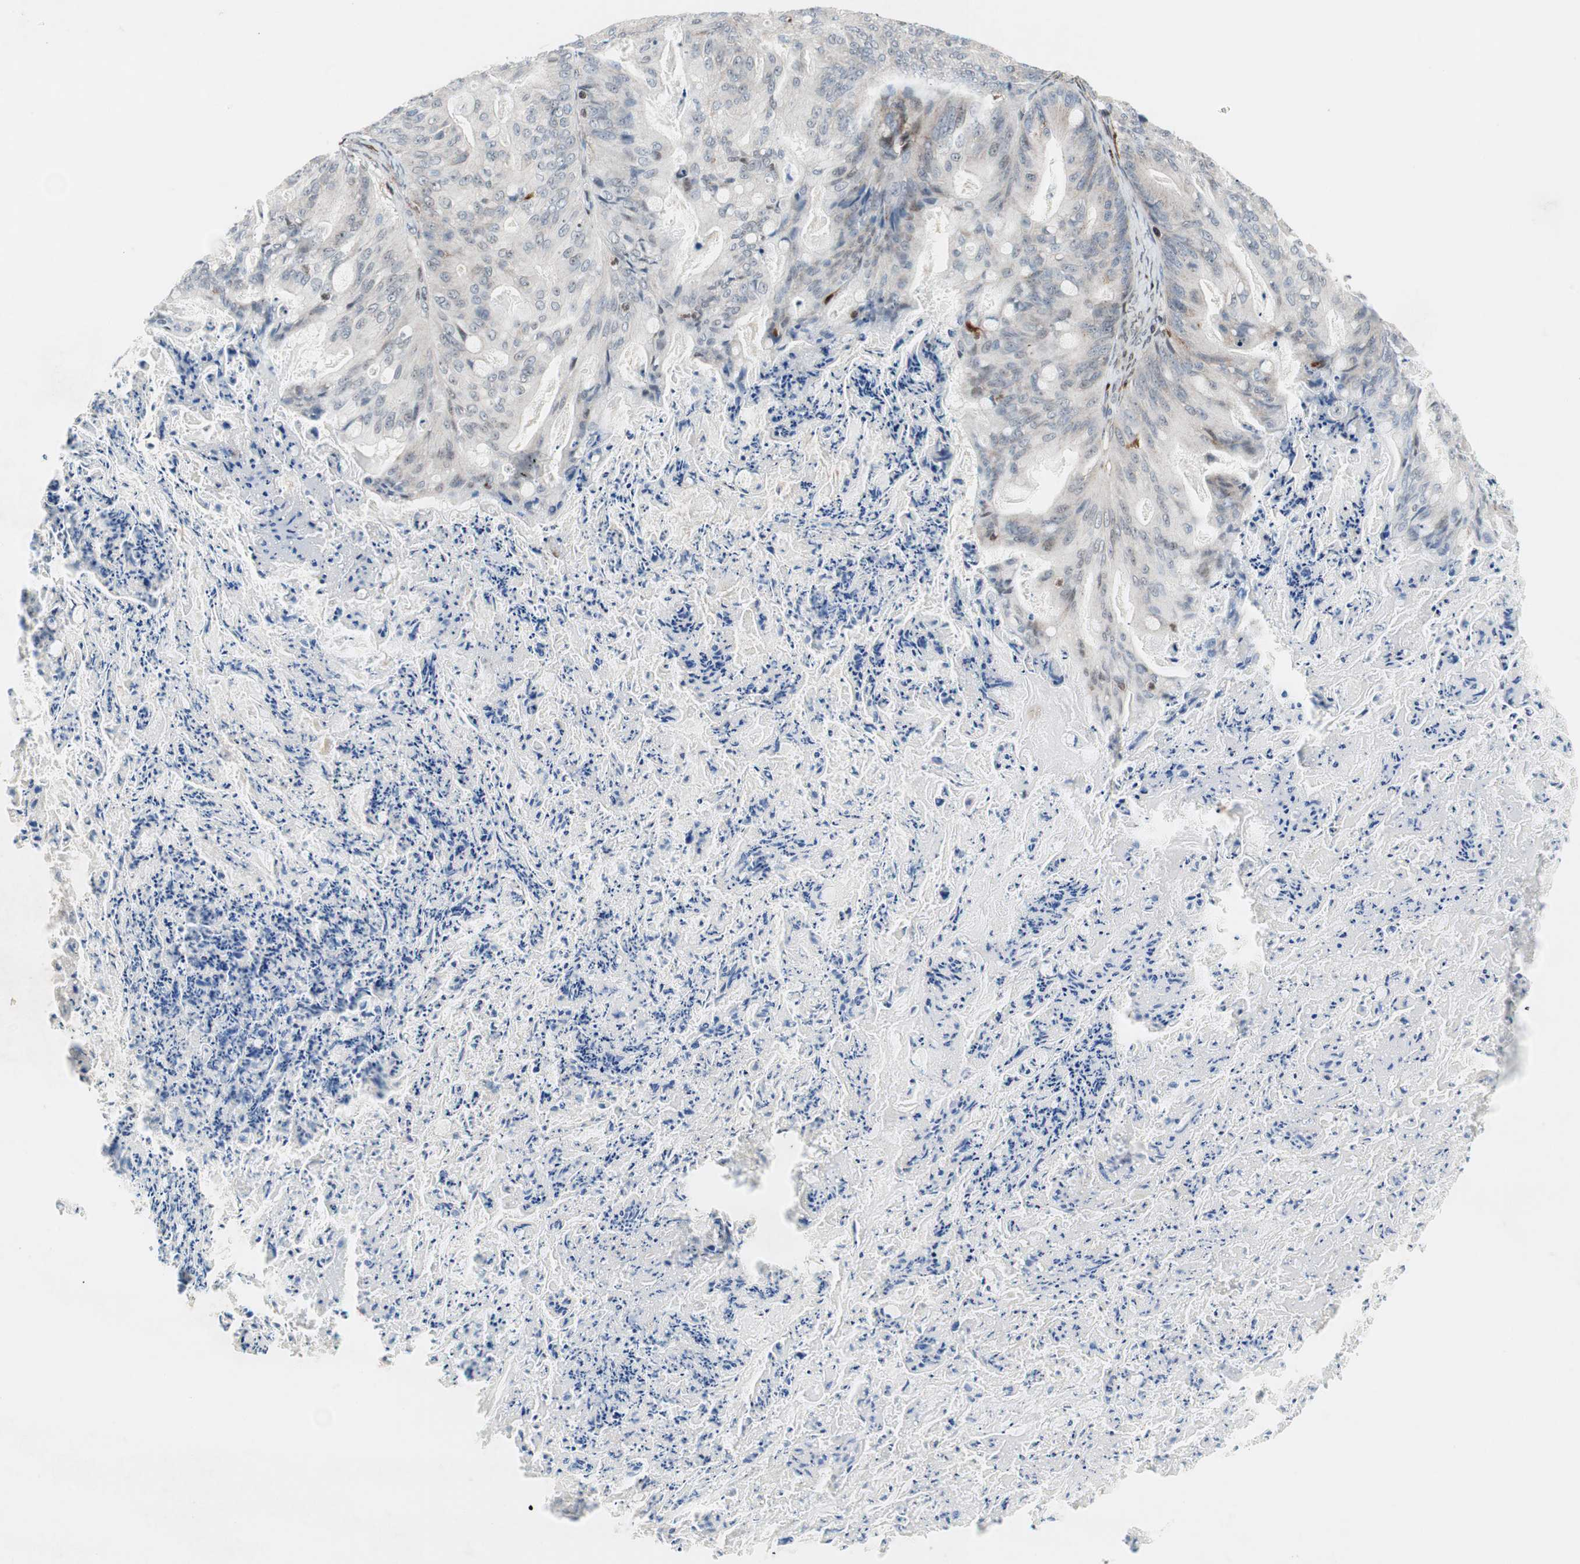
{"staining": {"intensity": "weak", "quantity": "25%-75%", "location": "cytoplasmic/membranous"}, "tissue": "ovarian cancer", "cell_type": "Tumor cells", "image_type": "cancer", "snomed": [{"axis": "morphology", "description": "Cystadenocarcinoma, mucinous, NOS"}, {"axis": "topography", "description": "Ovary"}], "caption": "There is low levels of weak cytoplasmic/membranous positivity in tumor cells of ovarian cancer (mucinous cystadenocarcinoma), as demonstrated by immunohistochemical staining (brown color).", "gene": "RGS10", "patient": {"sex": "female", "age": 36}}